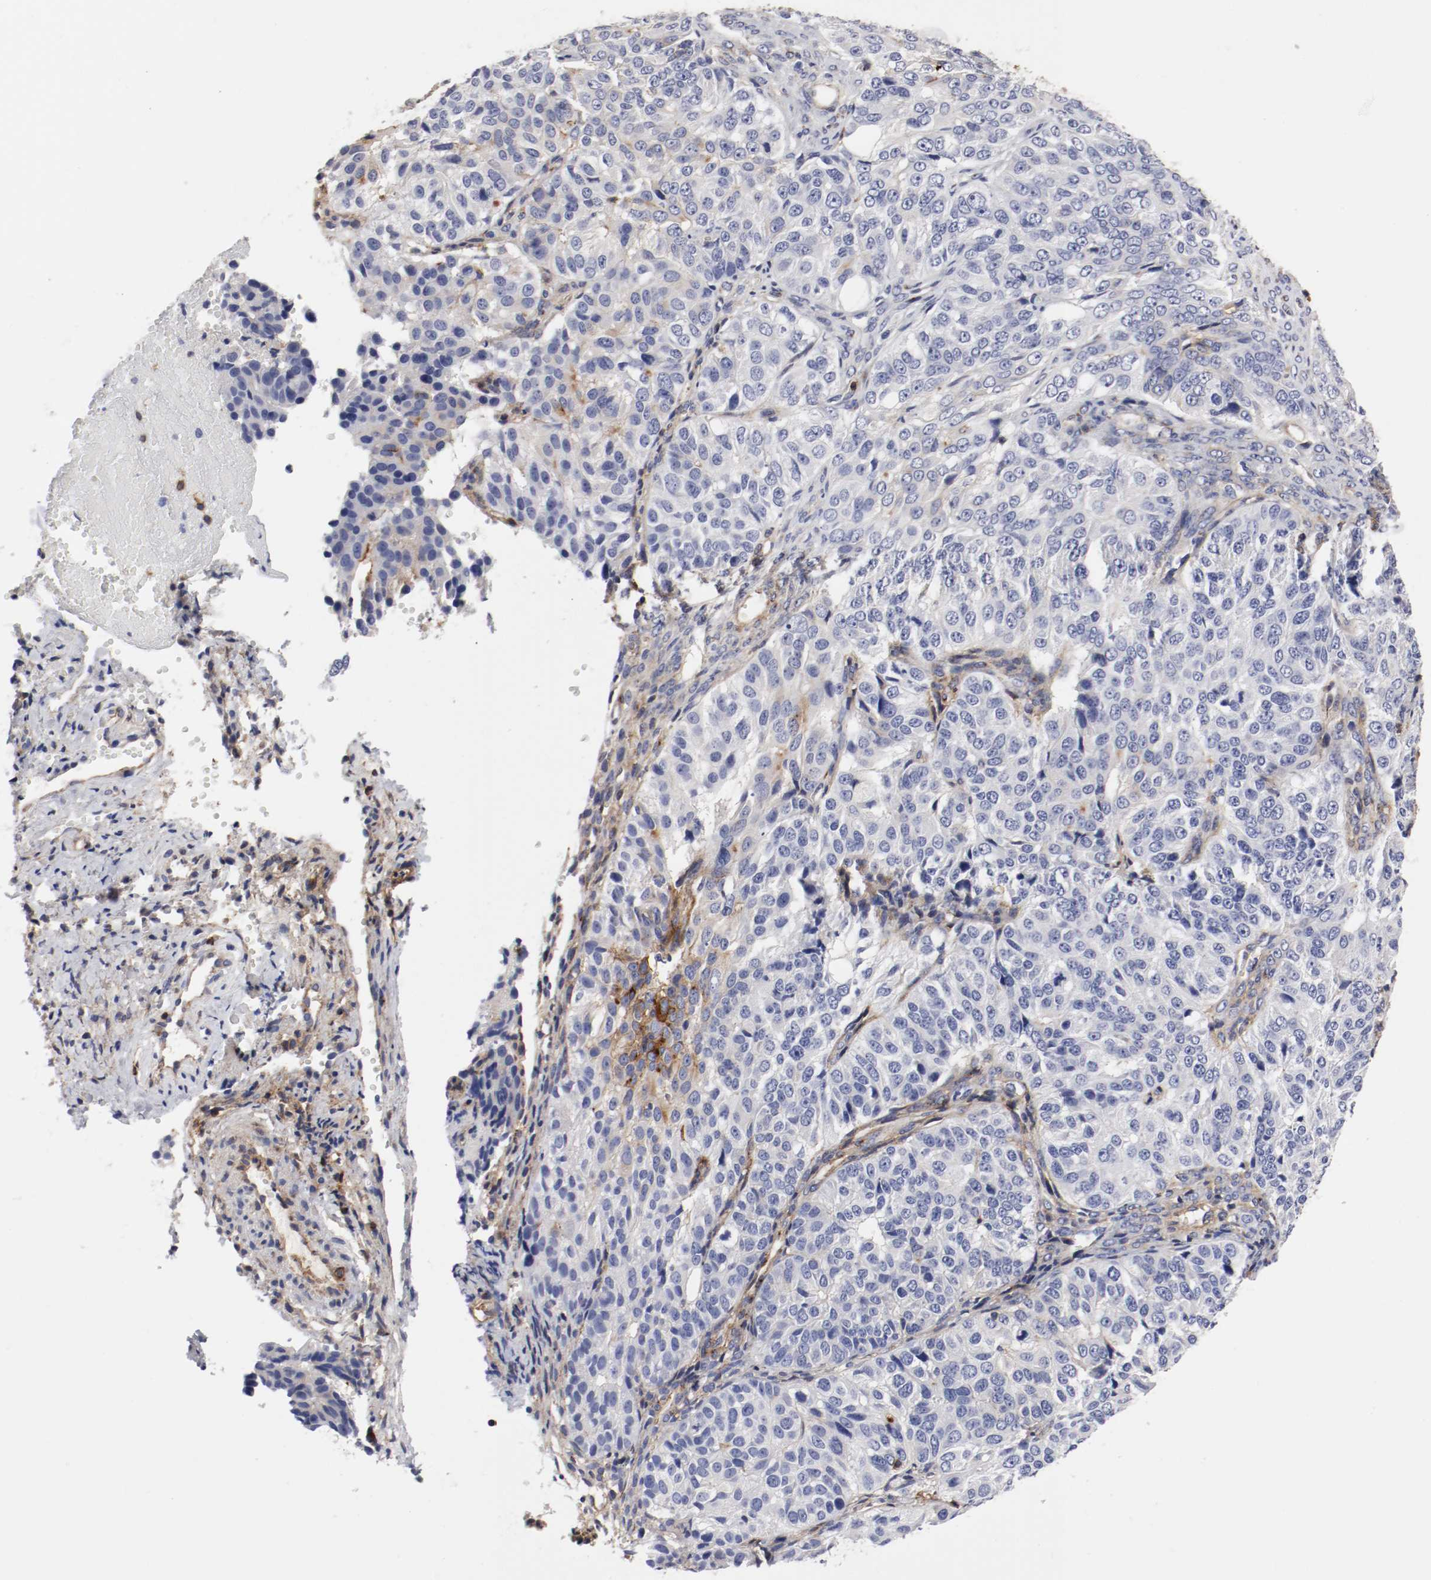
{"staining": {"intensity": "weak", "quantity": "<25%", "location": "cytoplasmic/membranous"}, "tissue": "ovarian cancer", "cell_type": "Tumor cells", "image_type": "cancer", "snomed": [{"axis": "morphology", "description": "Carcinoma, endometroid"}, {"axis": "topography", "description": "Ovary"}], "caption": "Histopathology image shows no significant protein positivity in tumor cells of ovarian cancer (endometroid carcinoma). (Stains: DAB immunohistochemistry (IHC) with hematoxylin counter stain, Microscopy: brightfield microscopy at high magnification).", "gene": "IFITM1", "patient": {"sex": "female", "age": 51}}